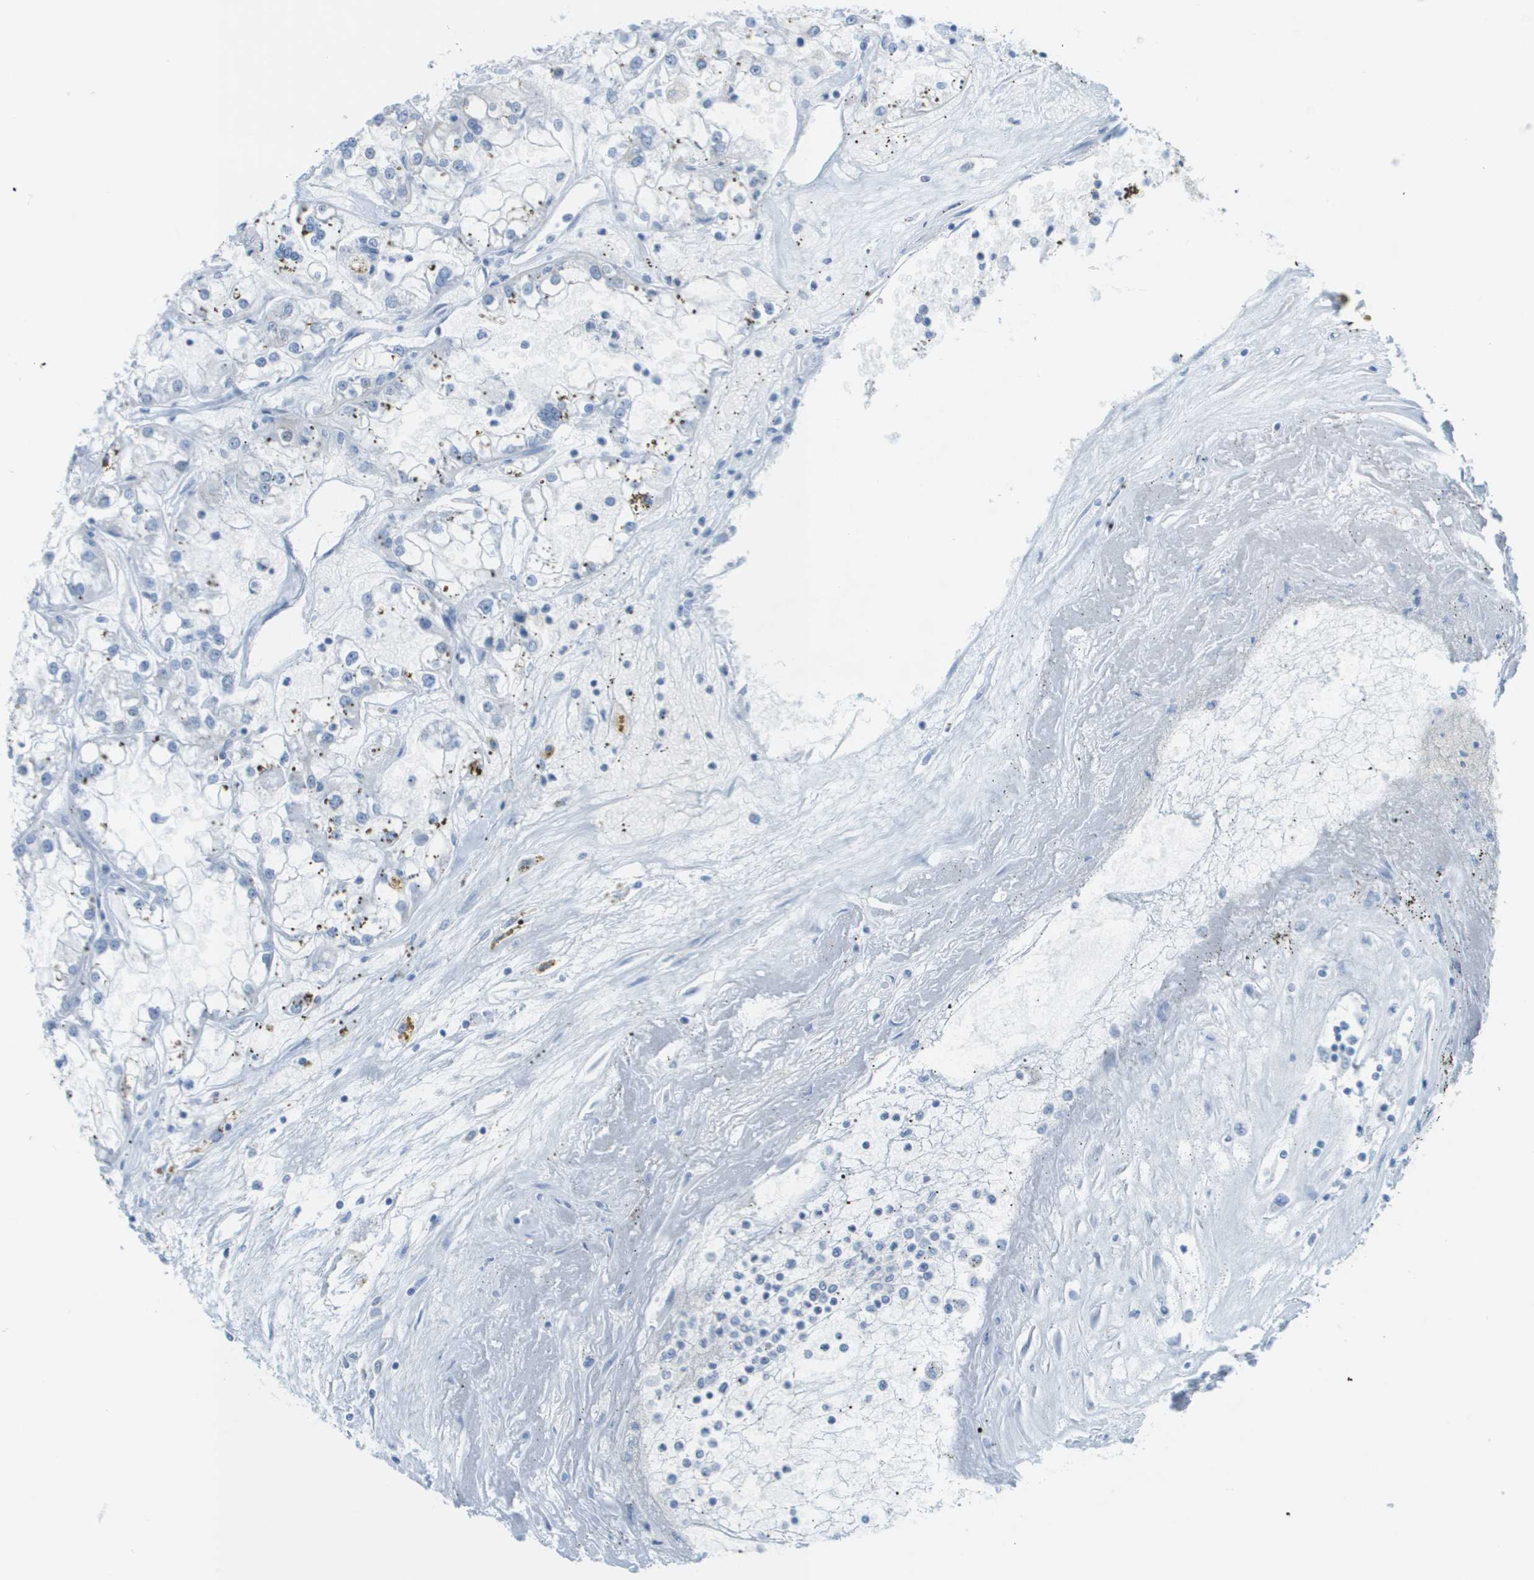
{"staining": {"intensity": "negative", "quantity": "none", "location": "none"}, "tissue": "renal cancer", "cell_type": "Tumor cells", "image_type": "cancer", "snomed": [{"axis": "morphology", "description": "Adenocarcinoma, NOS"}, {"axis": "topography", "description": "Kidney"}], "caption": "The IHC image has no significant positivity in tumor cells of renal cancer tissue. The staining is performed using DAB (3,3'-diaminobenzidine) brown chromogen with nuclei counter-stained in using hematoxylin.", "gene": "CUL9", "patient": {"sex": "female", "age": 52}}